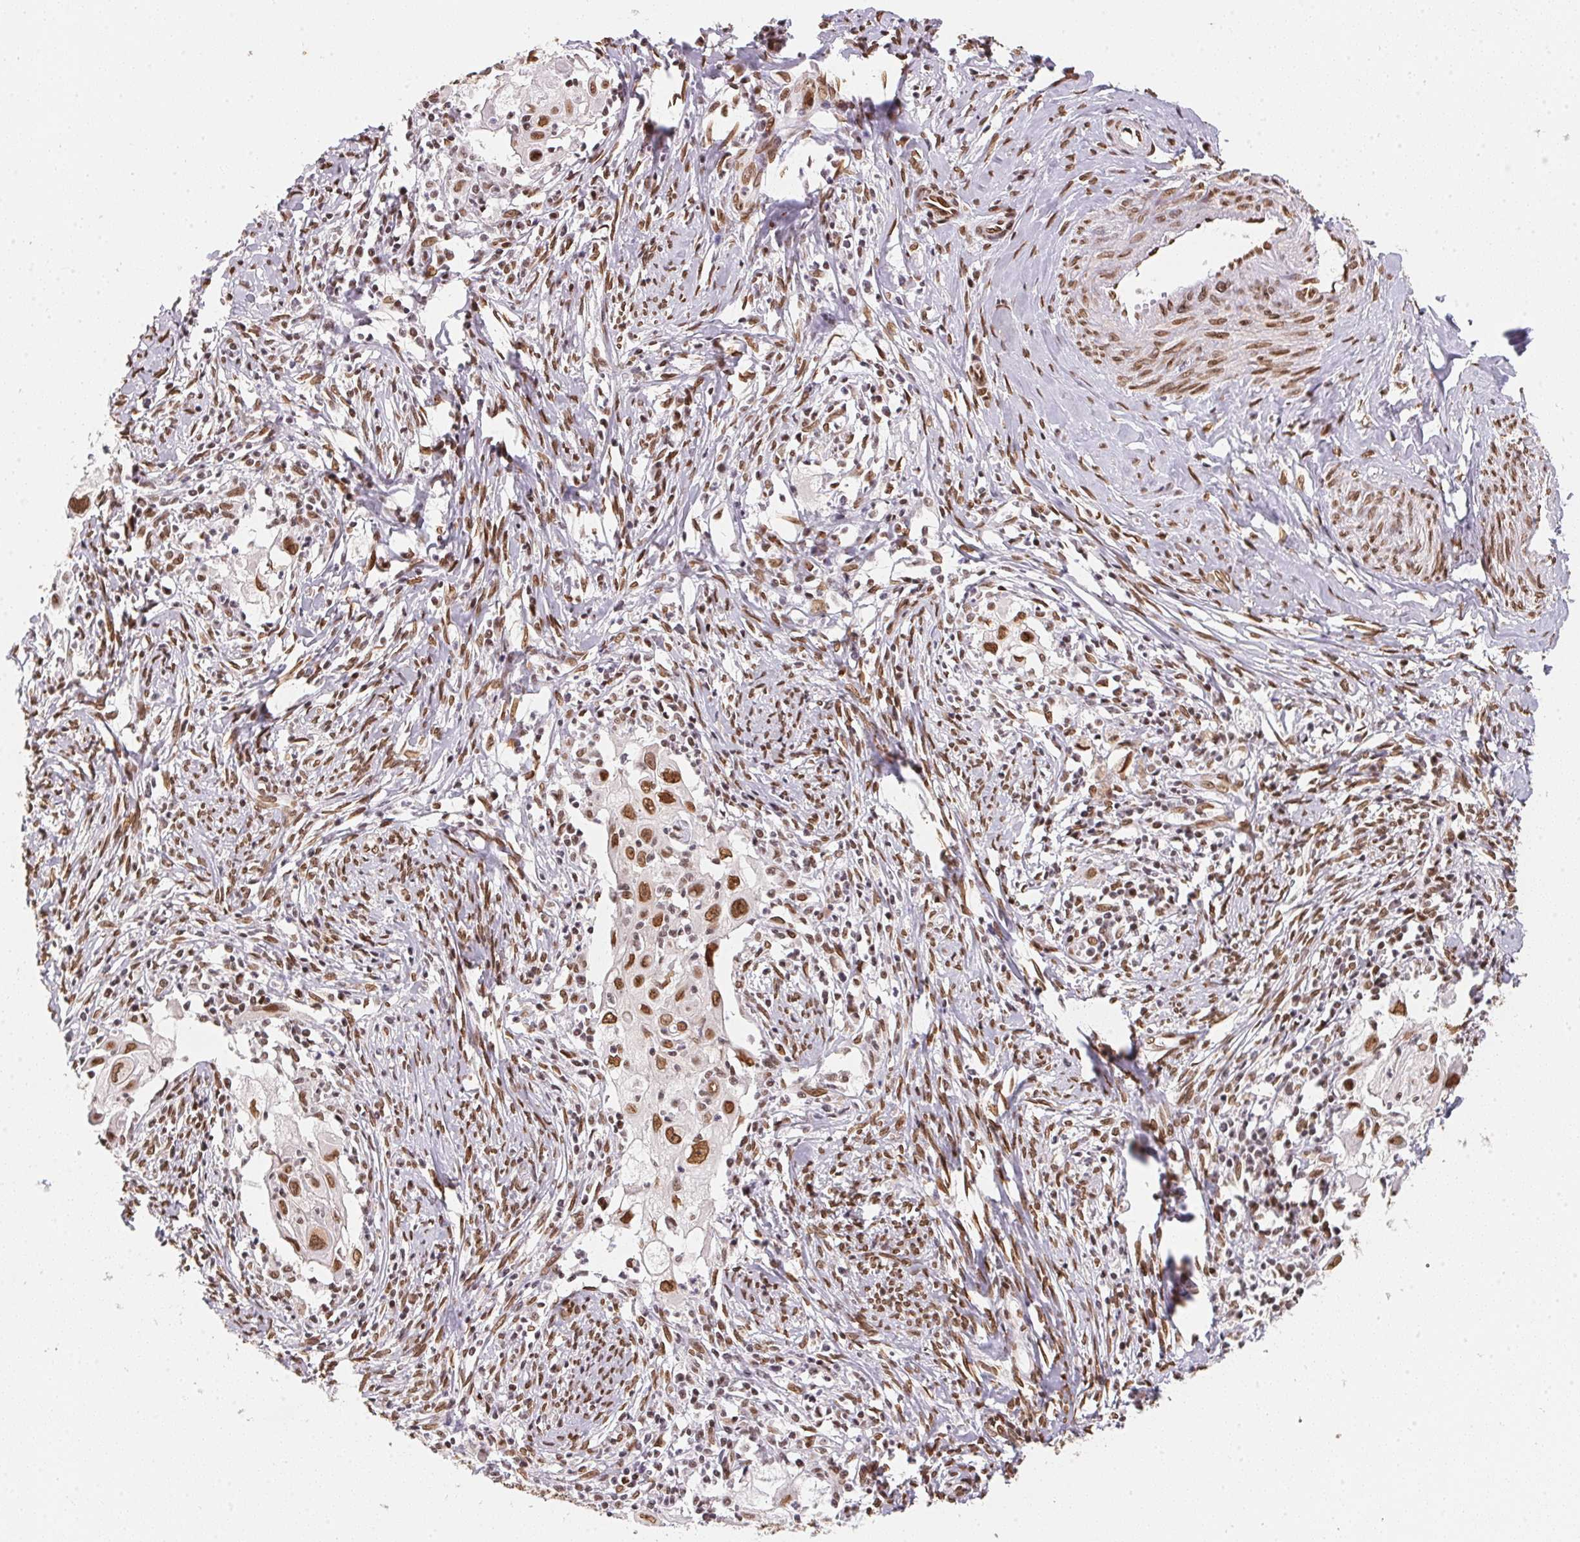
{"staining": {"intensity": "strong", "quantity": ">75%", "location": "cytoplasmic/membranous,nuclear"}, "tissue": "cervical cancer", "cell_type": "Tumor cells", "image_type": "cancer", "snomed": [{"axis": "morphology", "description": "Squamous cell carcinoma, NOS"}, {"axis": "topography", "description": "Cervix"}], "caption": "IHC of human squamous cell carcinoma (cervical) displays high levels of strong cytoplasmic/membranous and nuclear expression in about >75% of tumor cells. The staining is performed using DAB (3,3'-diaminobenzidine) brown chromogen to label protein expression. The nuclei are counter-stained blue using hematoxylin.", "gene": "SAP30BP", "patient": {"sex": "female", "age": 30}}